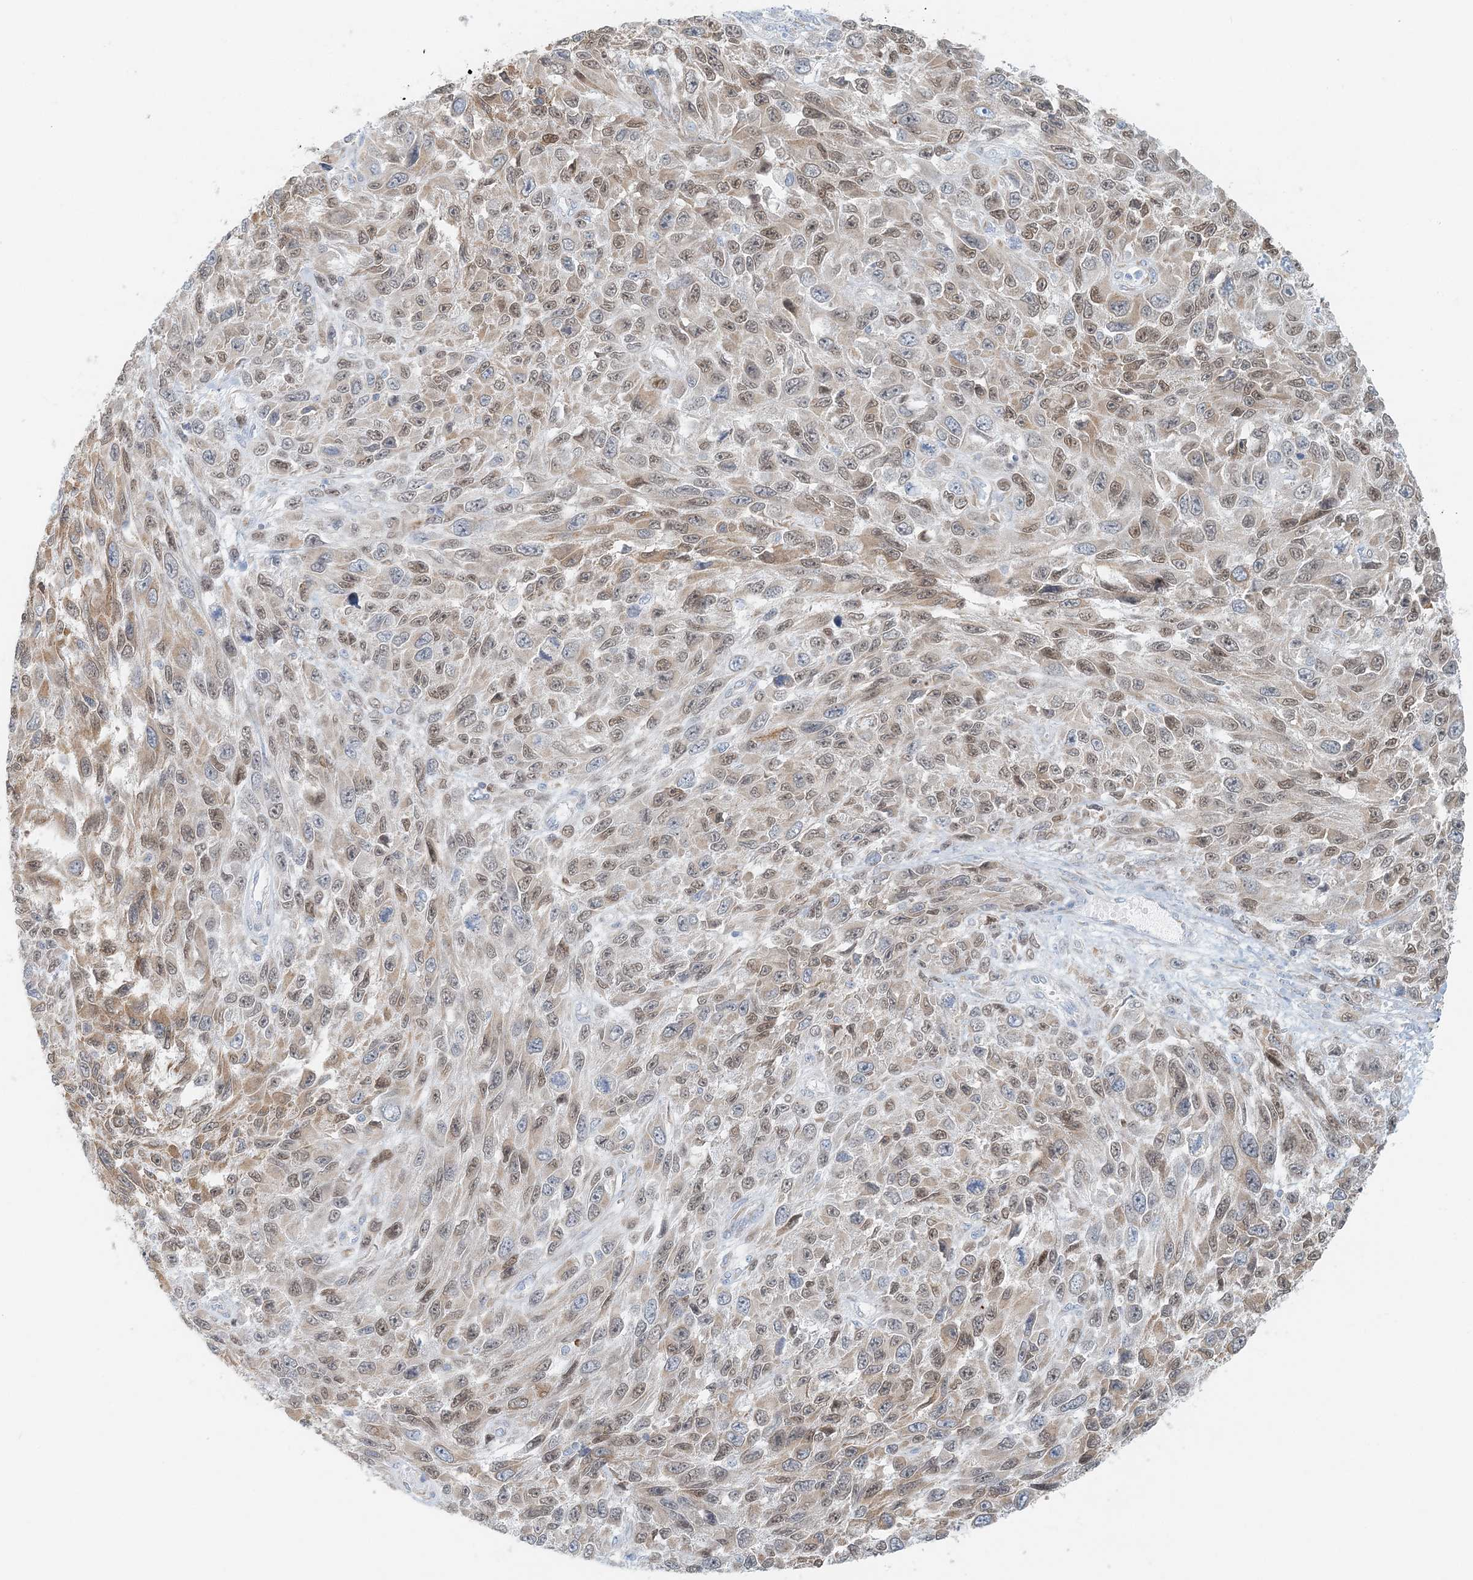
{"staining": {"intensity": "weak", "quantity": ">75%", "location": "nuclear"}, "tissue": "melanoma", "cell_type": "Tumor cells", "image_type": "cancer", "snomed": [{"axis": "morphology", "description": "Malignant melanoma, NOS"}, {"axis": "topography", "description": "Skin"}], "caption": "Protein expression by immunohistochemistry displays weak nuclear positivity in about >75% of tumor cells in malignant melanoma.", "gene": "STK11IP", "patient": {"sex": "female", "age": 96}}